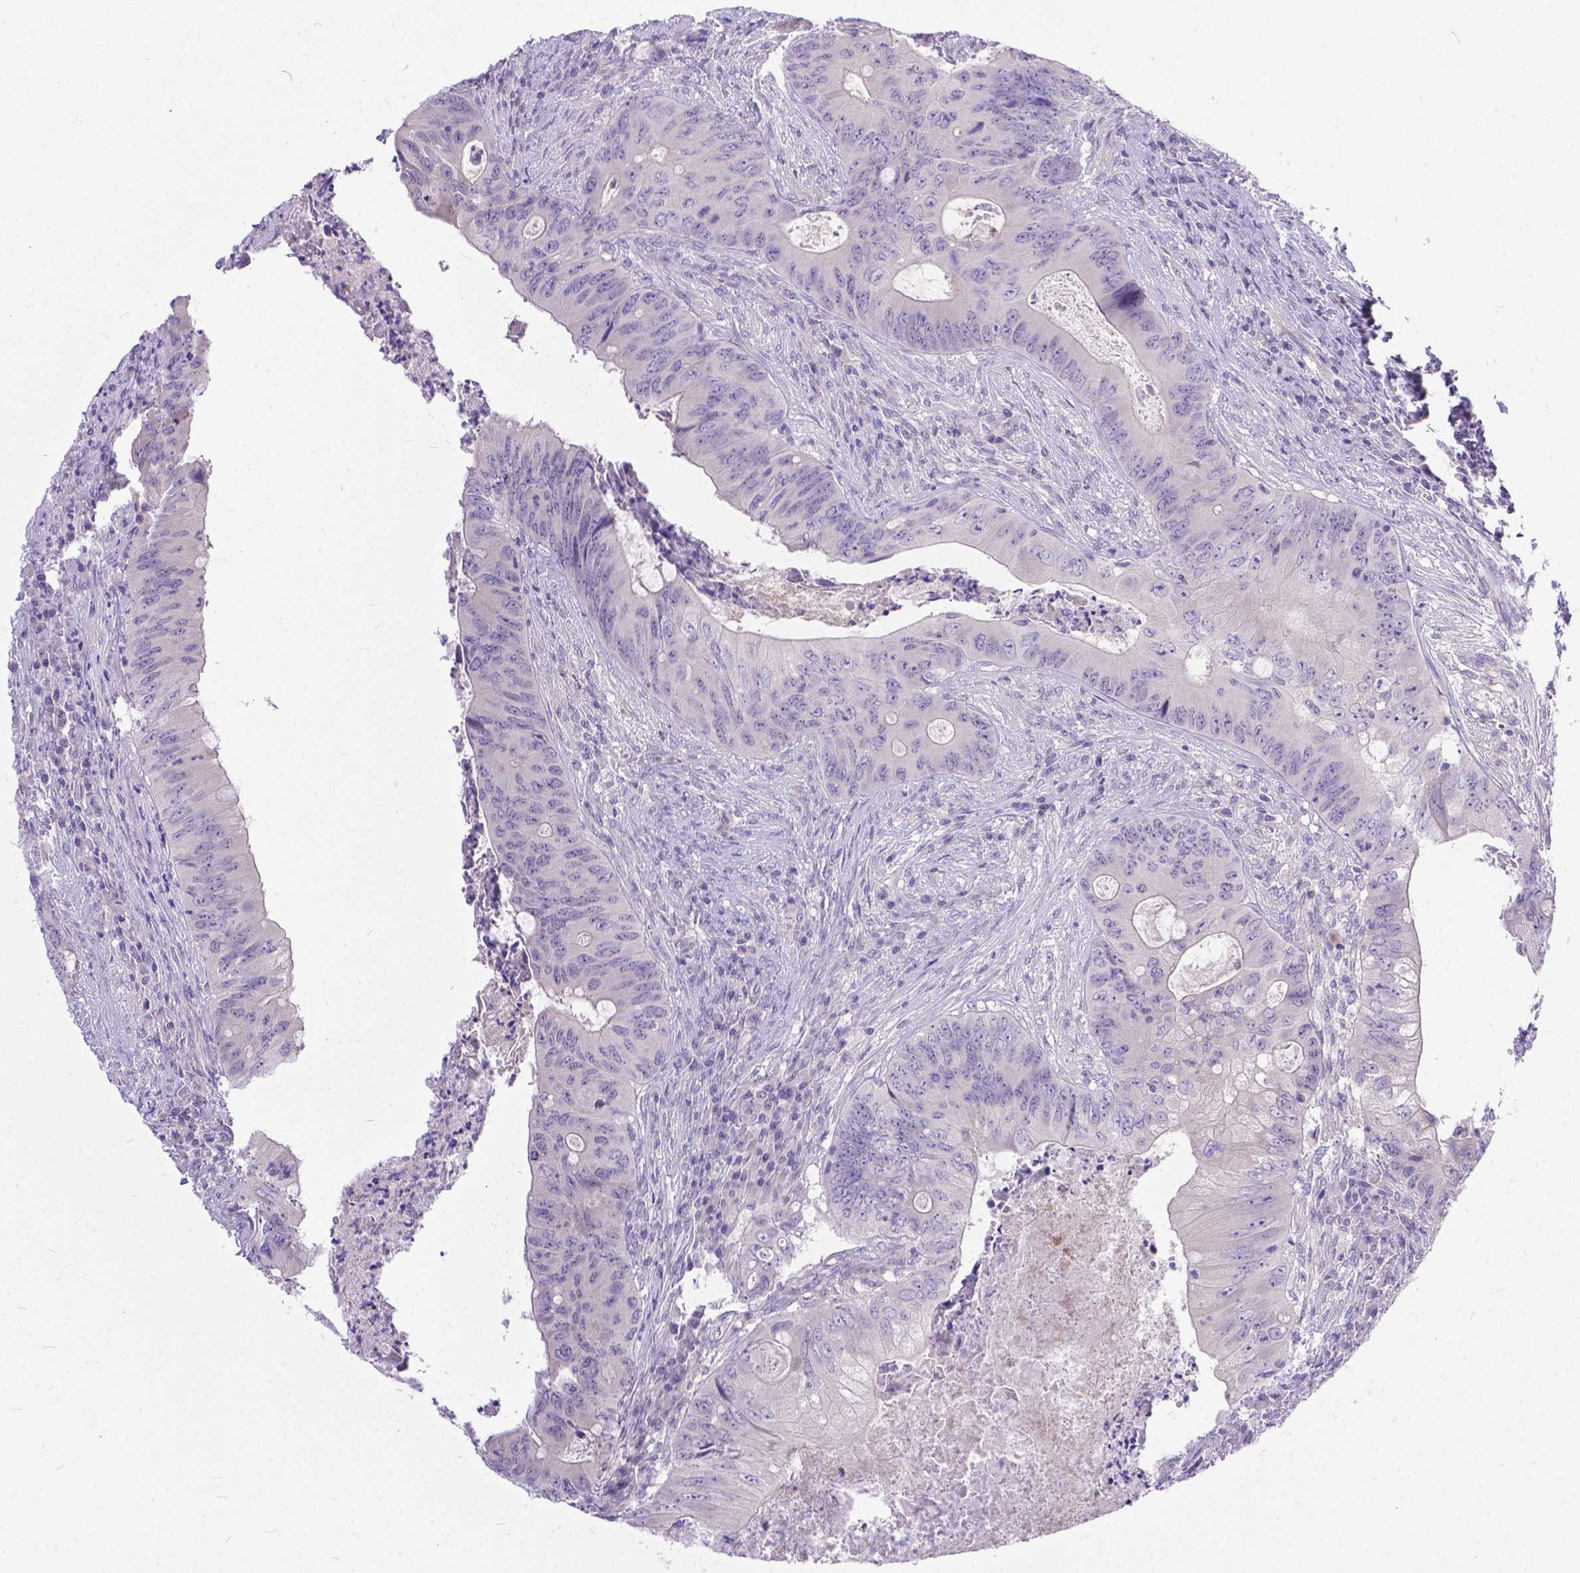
{"staining": {"intensity": "negative", "quantity": "none", "location": "none"}, "tissue": "colorectal cancer", "cell_type": "Tumor cells", "image_type": "cancer", "snomed": [{"axis": "morphology", "description": "Adenocarcinoma, NOS"}, {"axis": "topography", "description": "Colon"}], "caption": "DAB immunohistochemical staining of human colorectal cancer (adenocarcinoma) displays no significant staining in tumor cells.", "gene": "TTLL6", "patient": {"sex": "female", "age": 74}}